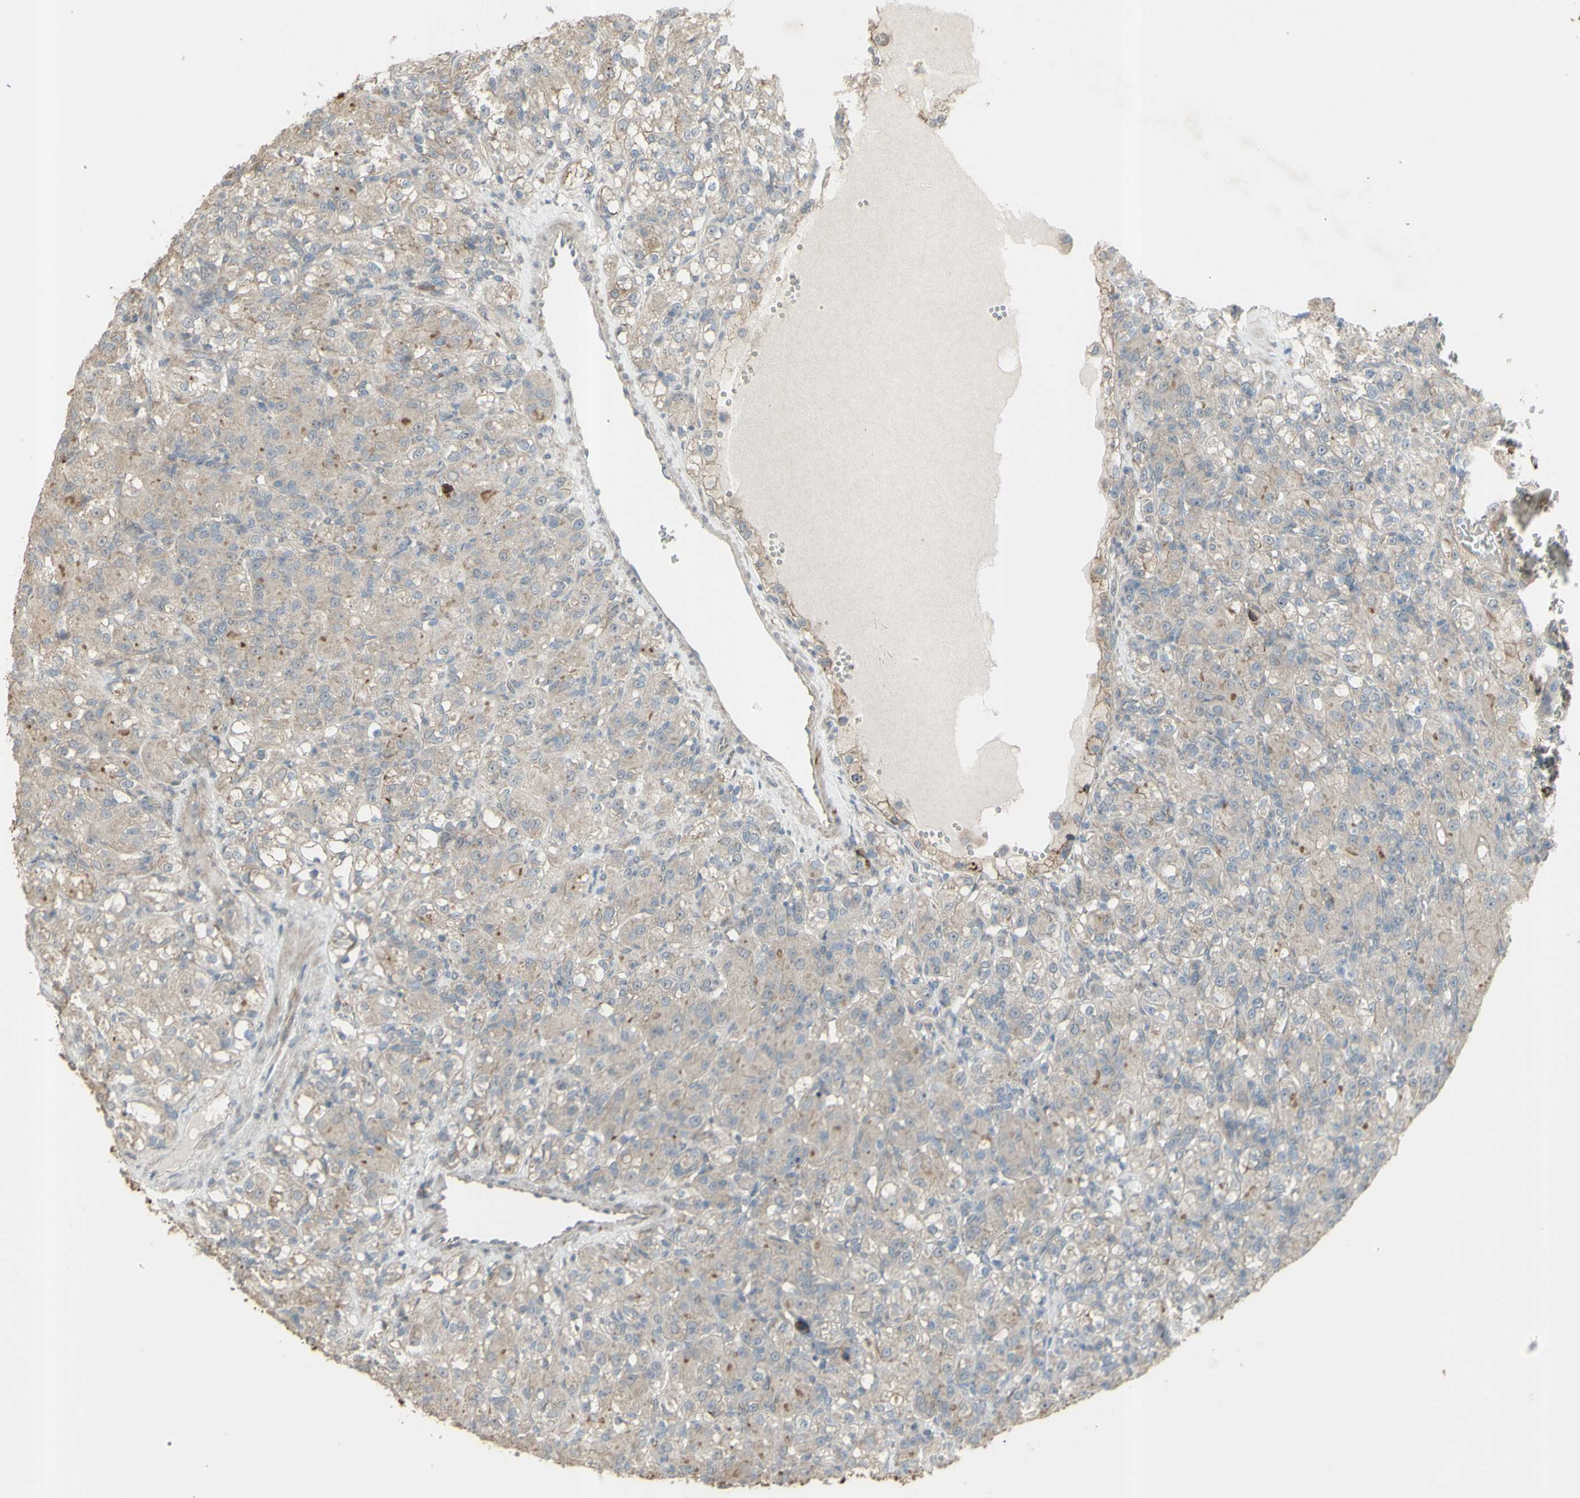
{"staining": {"intensity": "weak", "quantity": ">75%", "location": "cytoplasmic/membranous"}, "tissue": "renal cancer", "cell_type": "Tumor cells", "image_type": "cancer", "snomed": [{"axis": "morphology", "description": "Adenocarcinoma, NOS"}, {"axis": "topography", "description": "Kidney"}], "caption": "An image showing weak cytoplasmic/membranous expression in about >75% of tumor cells in renal cancer (adenocarcinoma), as visualized by brown immunohistochemical staining.", "gene": "GRAMD1B", "patient": {"sex": "male", "age": 61}}